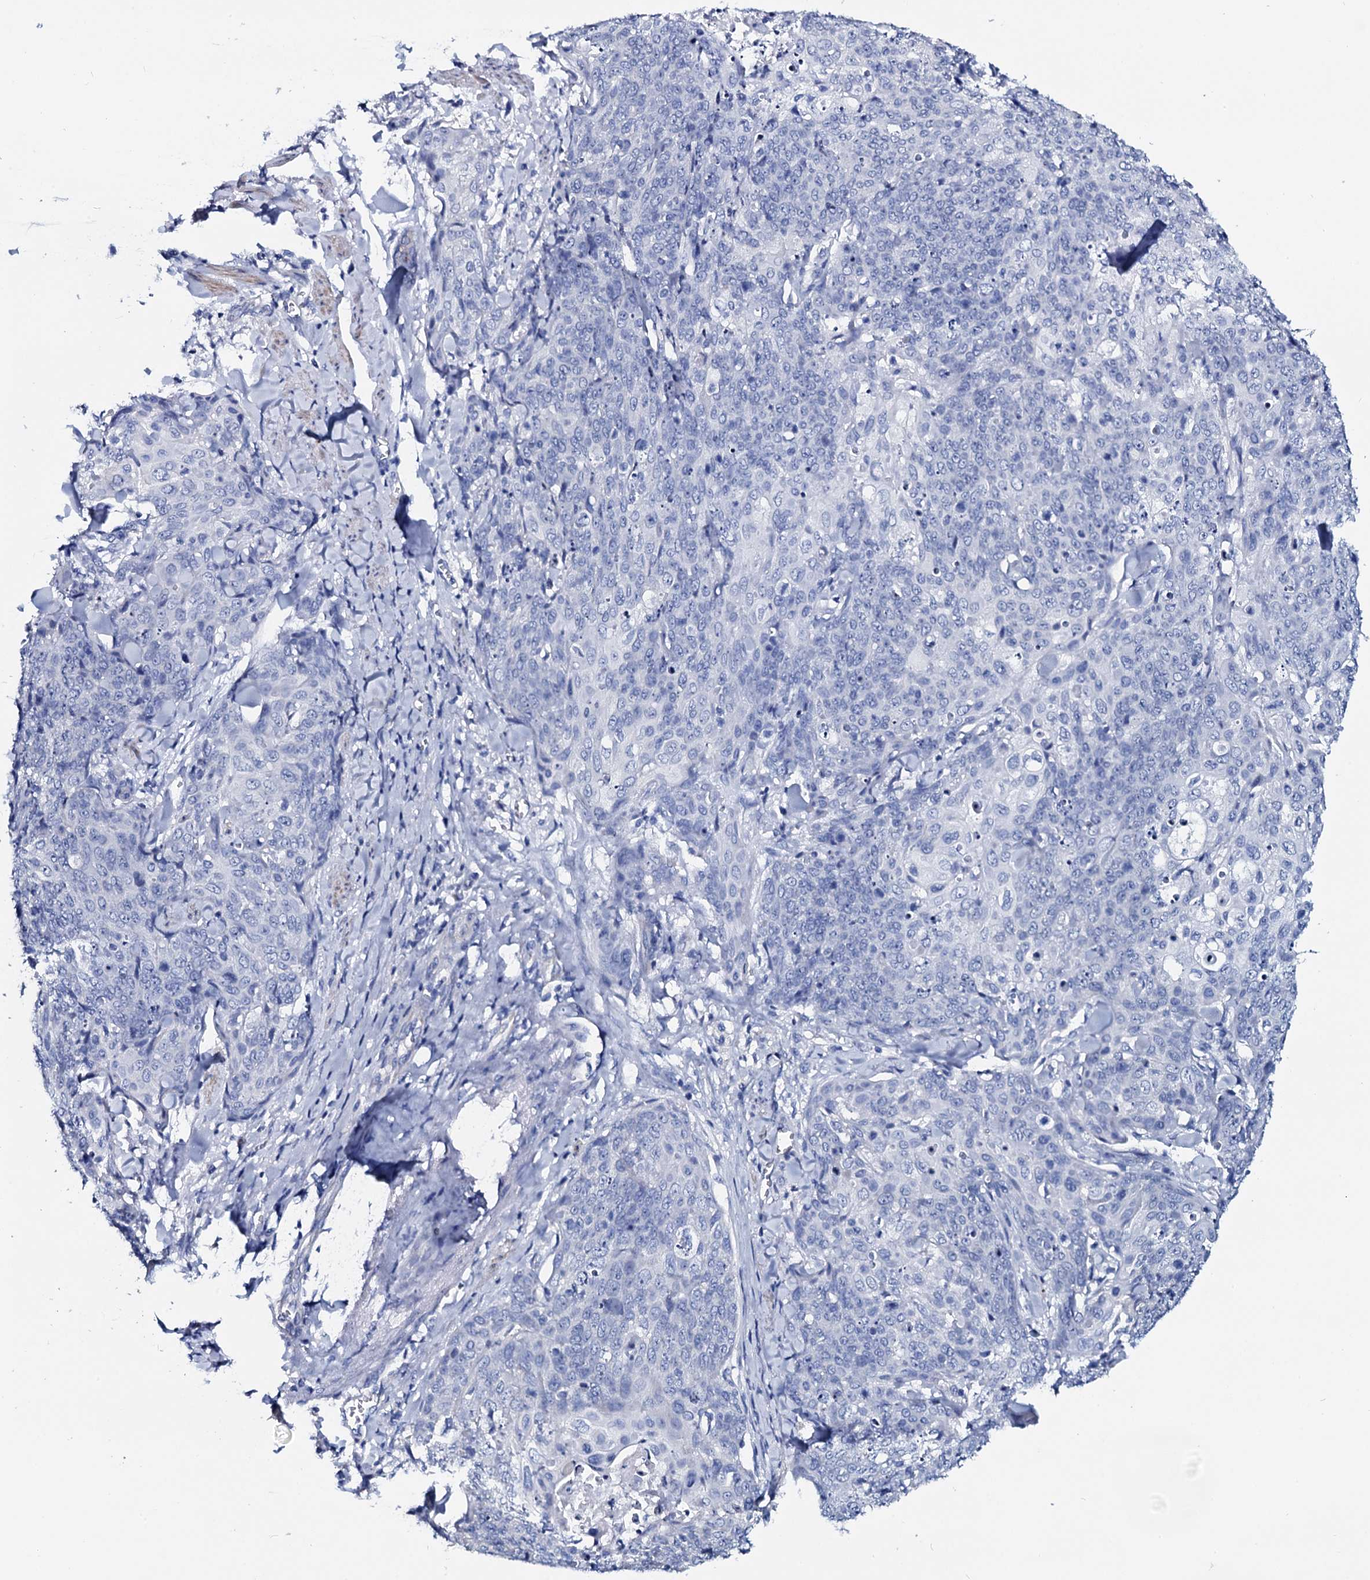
{"staining": {"intensity": "negative", "quantity": "none", "location": "none"}, "tissue": "skin cancer", "cell_type": "Tumor cells", "image_type": "cancer", "snomed": [{"axis": "morphology", "description": "Squamous cell carcinoma, NOS"}, {"axis": "topography", "description": "Skin"}, {"axis": "topography", "description": "Vulva"}], "caption": "Protein analysis of skin cancer (squamous cell carcinoma) displays no significant staining in tumor cells.", "gene": "GYS2", "patient": {"sex": "female", "age": 85}}